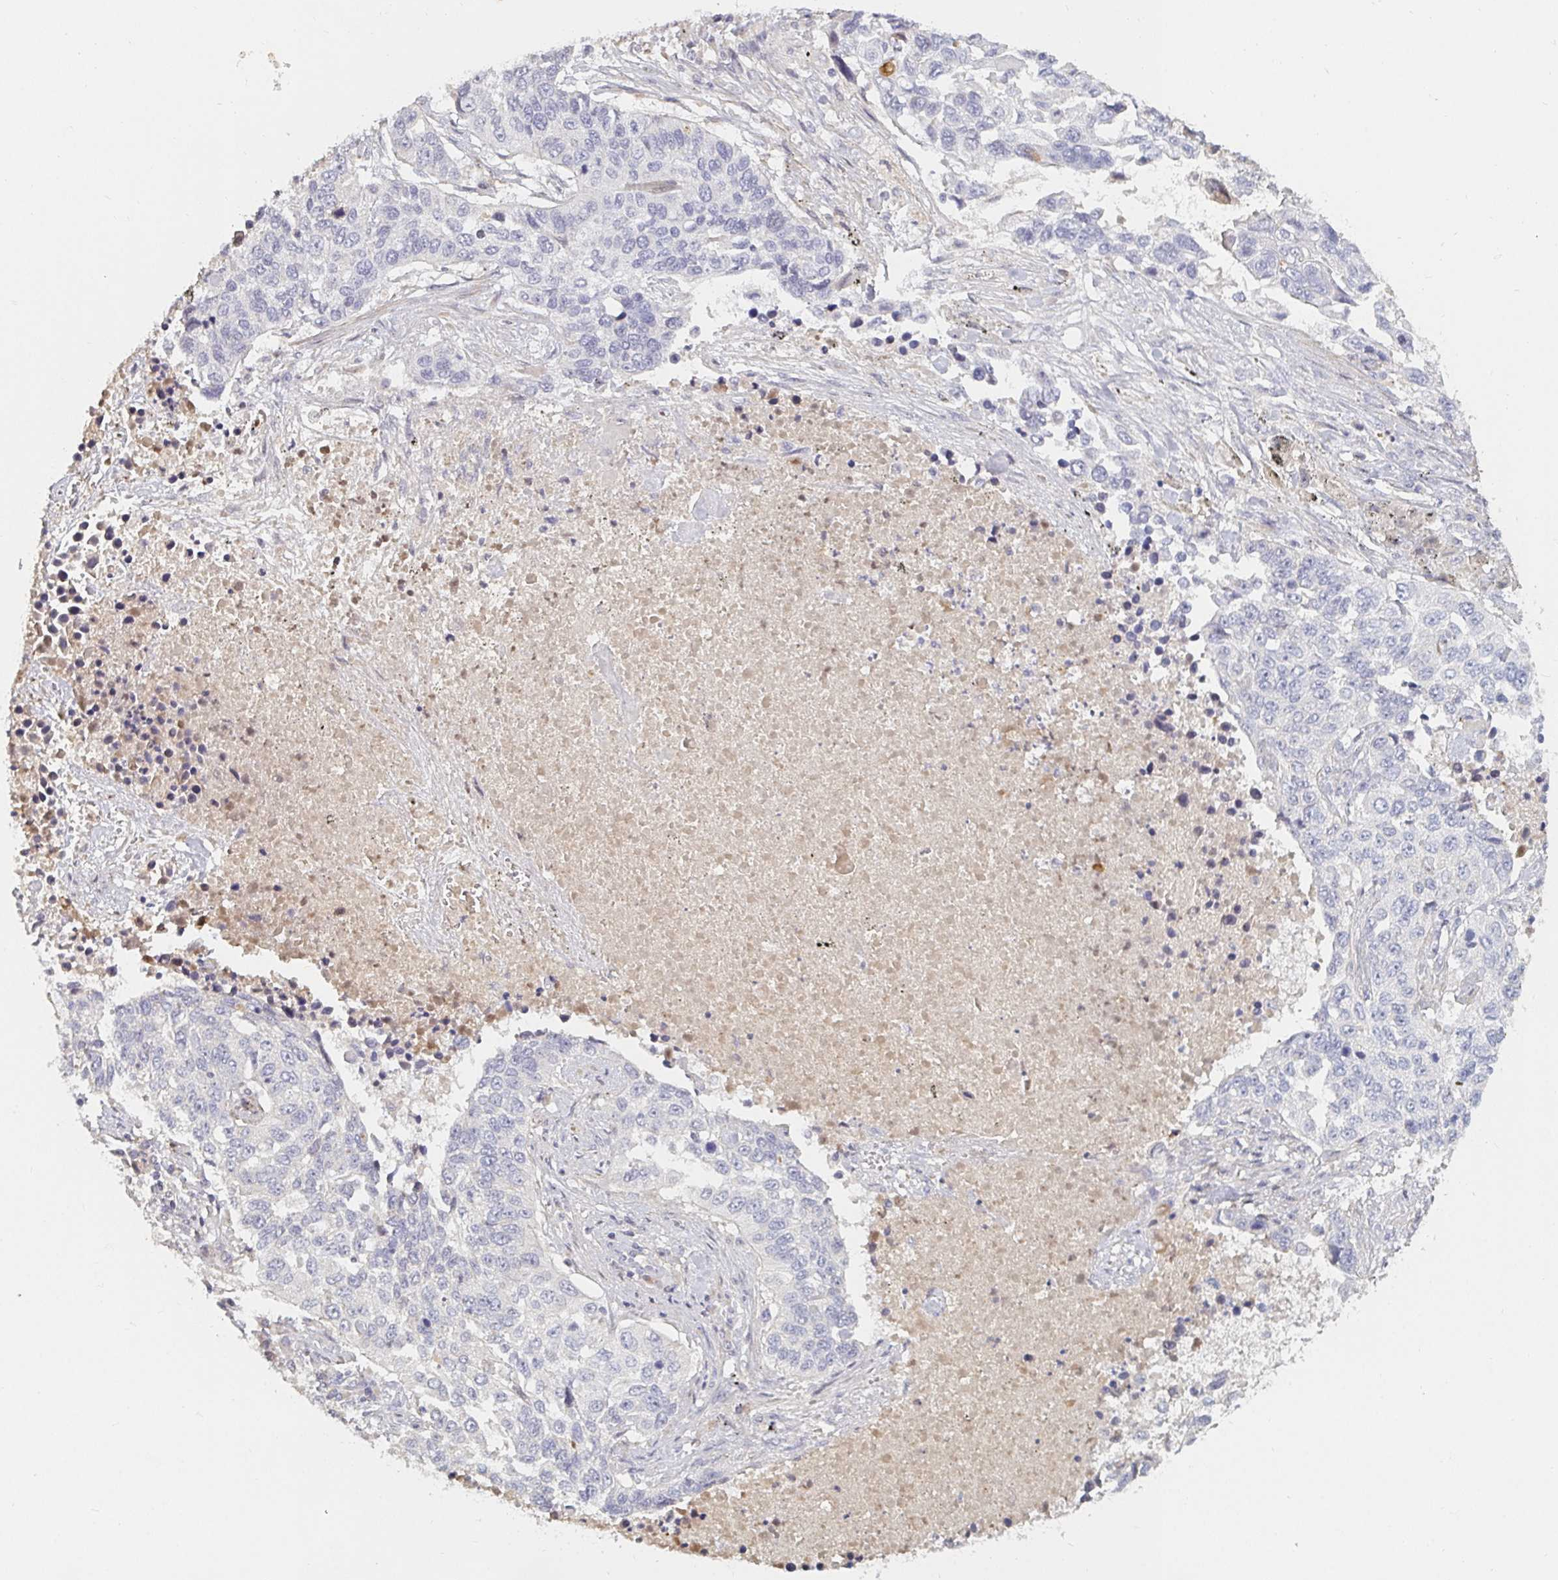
{"staining": {"intensity": "negative", "quantity": "none", "location": "none"}, "tissue": "lung cancer", "cell_type": "Tumor cells", "image_type": "cancer", "snomed": [{"axis": "morphology", "description": "Squamous cell carcinoma, NOS"}, {"axis": "topography", "description": "Lung"}], "caption": "Immunohistochemistry (IHC) image of neoplastic tissue: lung cancer (squamous cell carcinoma) stained with DAB (3,3'-diaminobenzidine) displays no significant protein staining in tumor cells.", "gene": "NME9", "patient": {"sex": "male", "age": 62}}